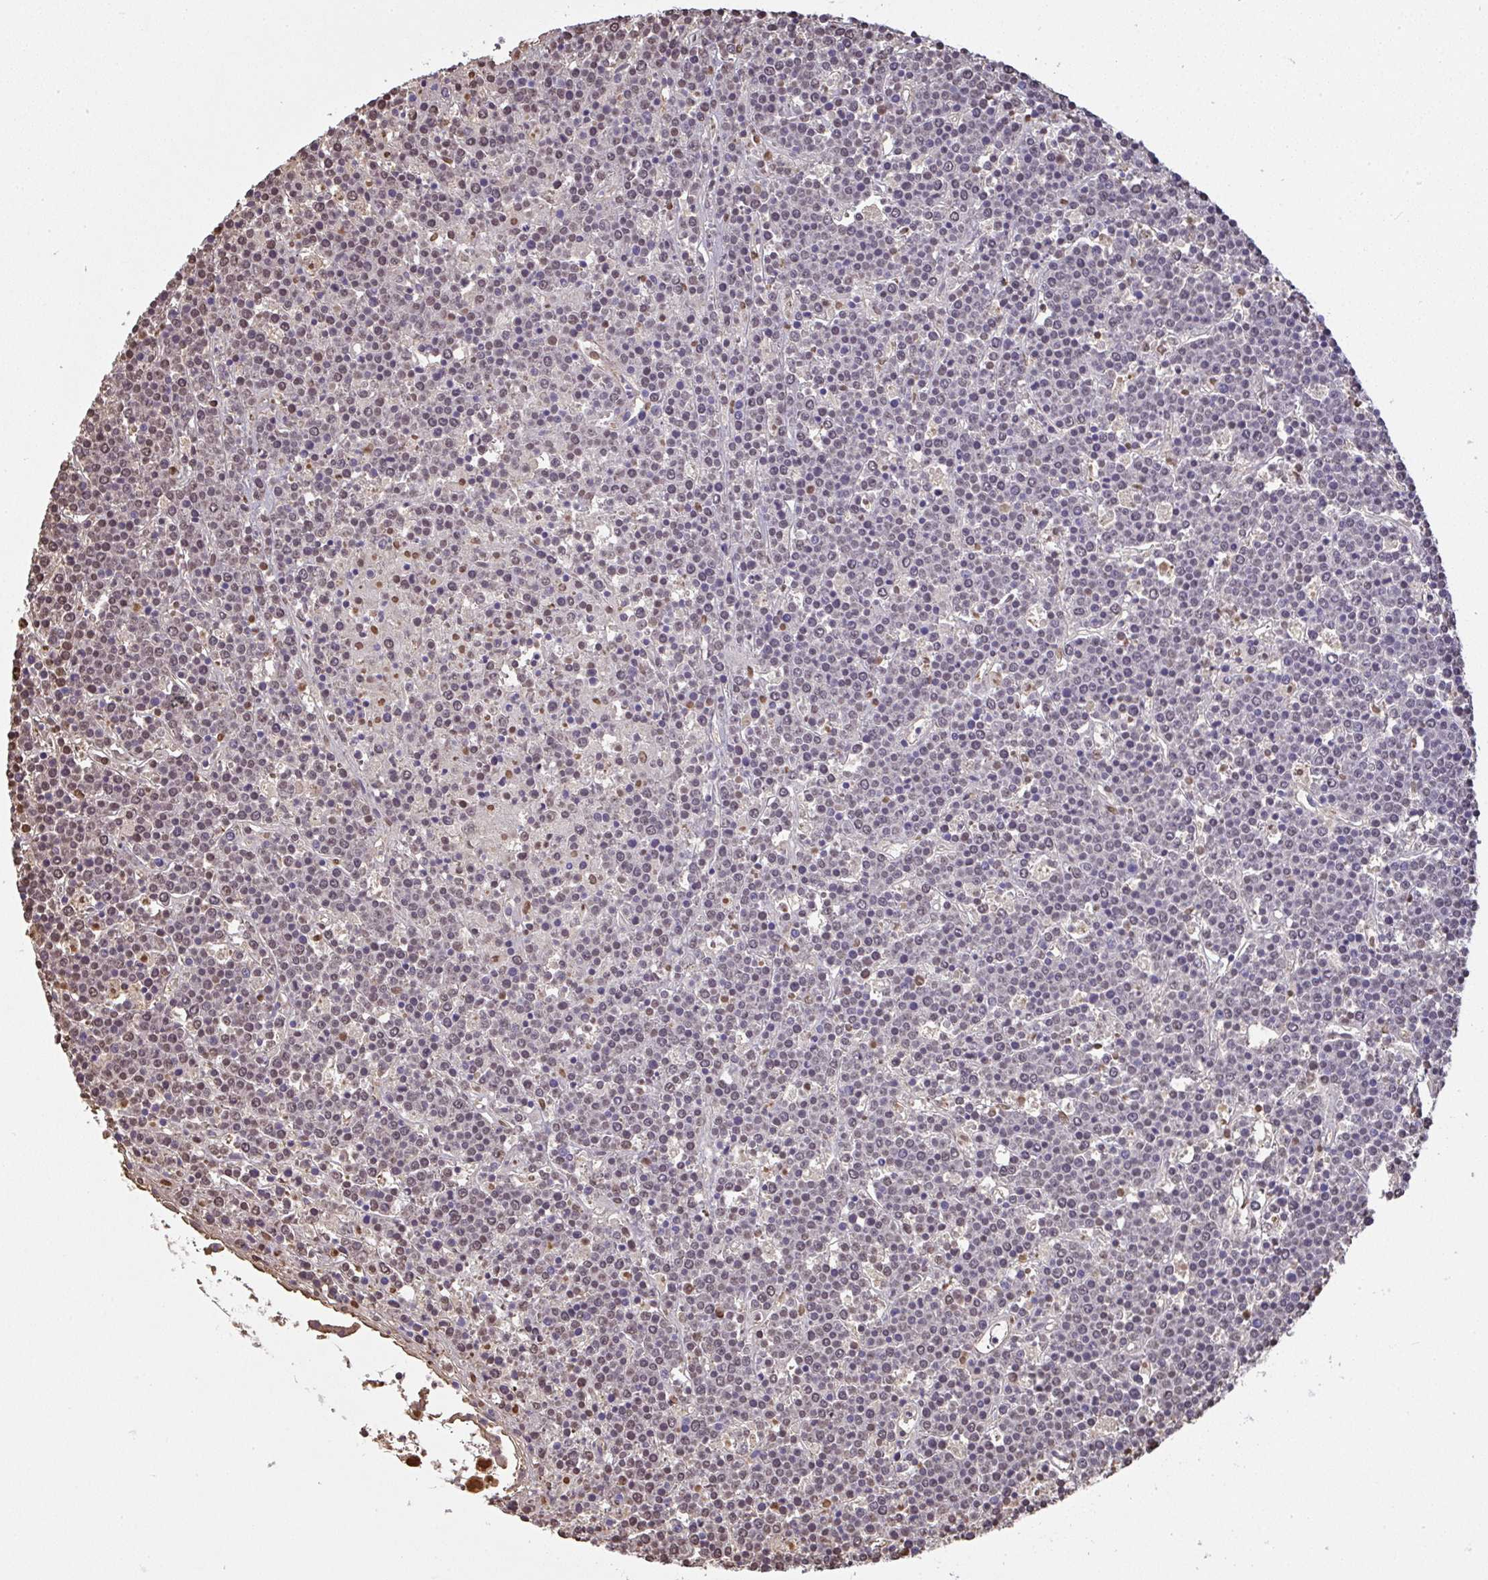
{"staining": {"intensity": "negative", "quantity": "none", "location": "none"}, "tissue": "lymphoma", "cell_type": "Tumor cells", "image_type": "cancer", "snomed": [{"axis": "morphology", "description": "Malignant lymphoma, non-Hodgkin's type, High grade"}, {"axis": "topography", "description": "Ovary"}], "caption": "Lymphoma stained for a protein using immunohistochemistry (IHC) reveals no staining tumor cells.", "gene": "SMYD5", "patient": {"sex": "female", "age": 56}}